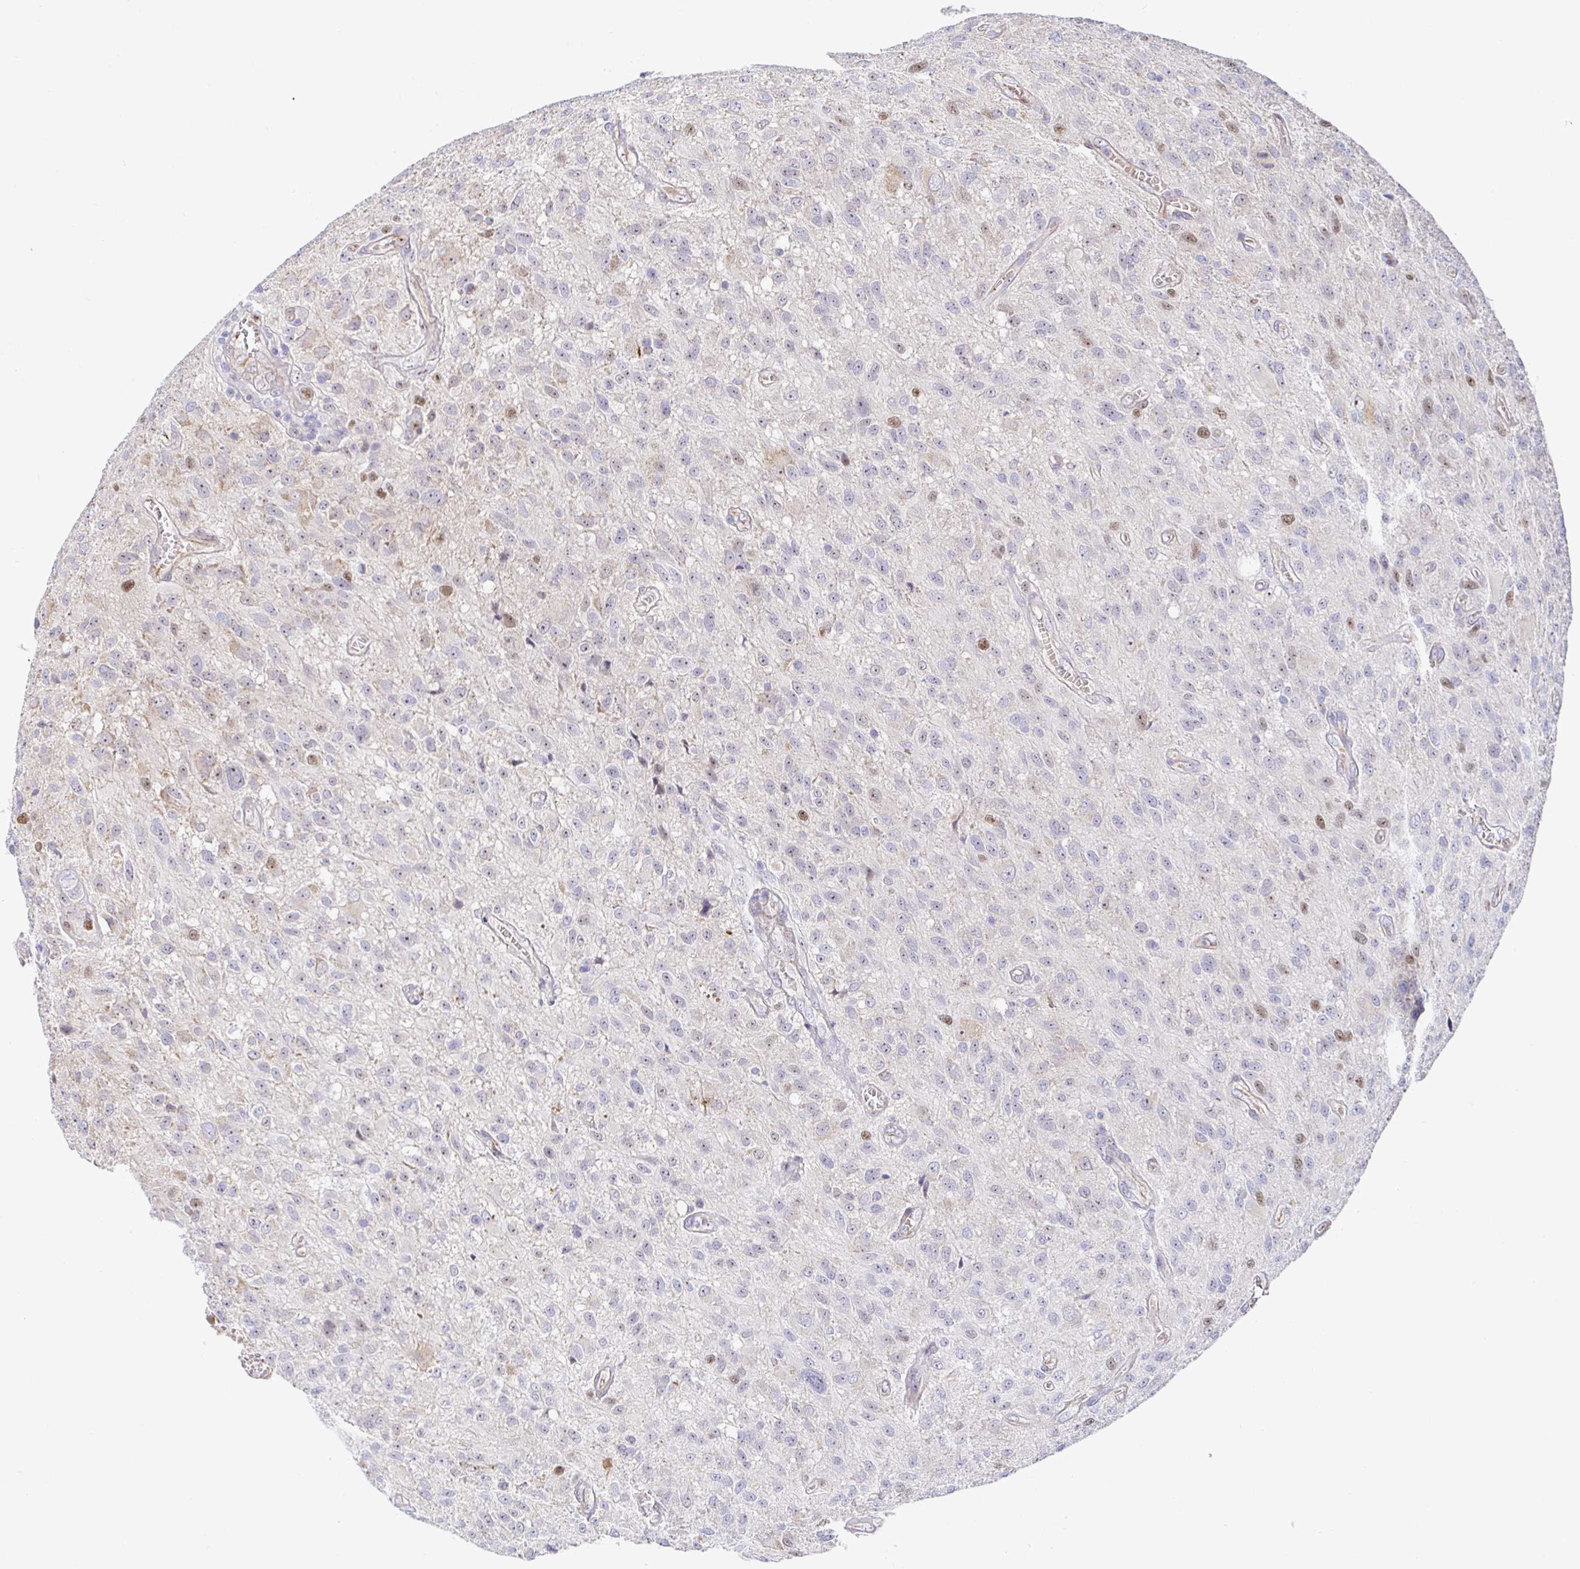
{"staining": {"intensity": "negative", "quantity": "none", "location": "none"}, "tissue": "glioma", "cell_type": "Tumor cells", "image_type": "cancer", "snomed": [{"axis": "morphology", "description": "Glioma, malignant, Low grade"}, {"axis": "topography", "description": "Brain"}], "caption": "A high-resolution micrograph shows immunohistochemistry (IHC) staining of glioma, which displays no significant expression in tumor cells.", "gene": "TIMELESS", "patient": {"sex": "male", "age": 66}}